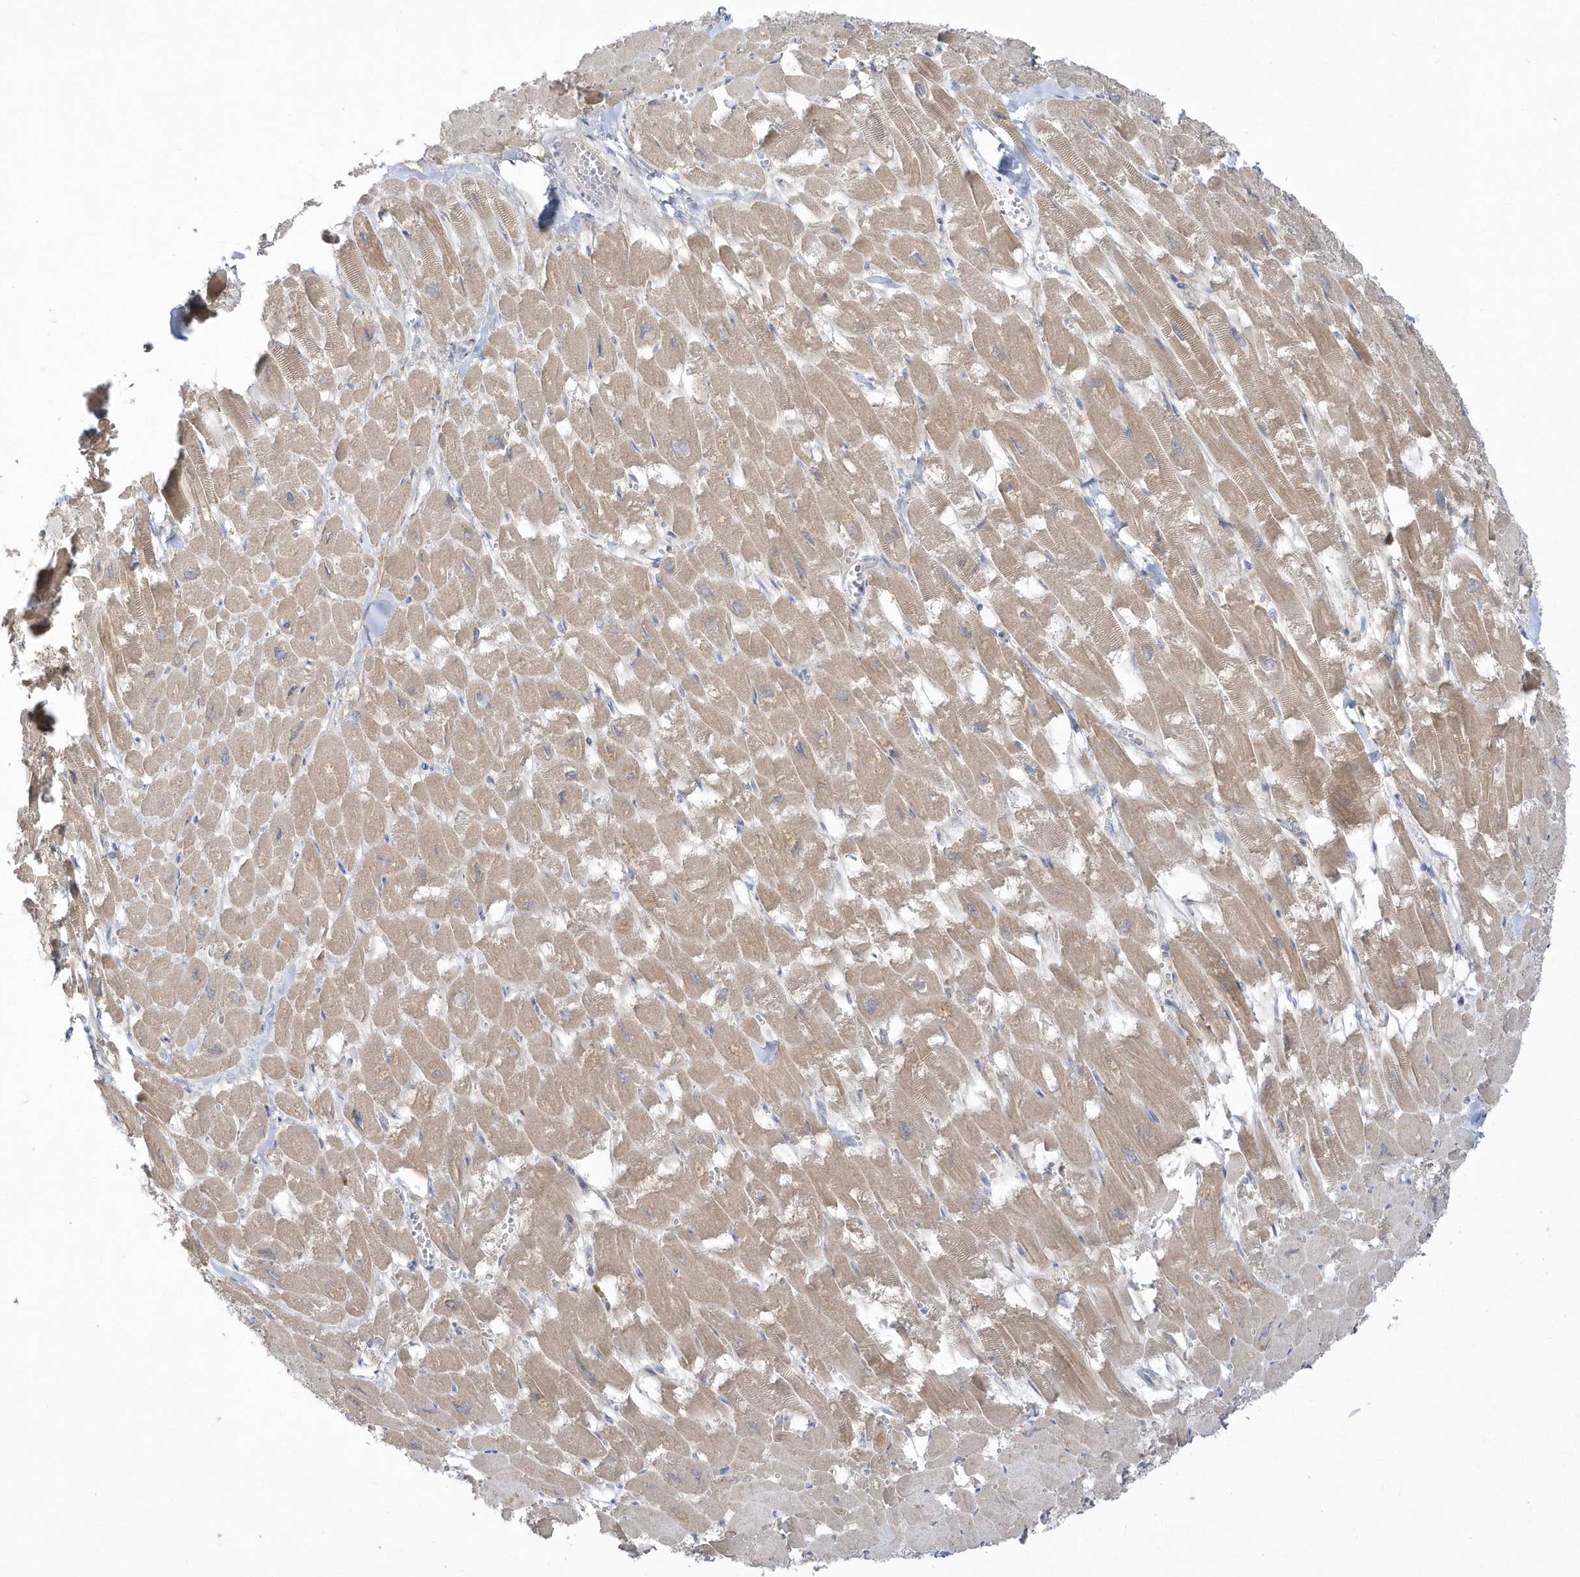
{"staining": {"intensity": "weak", "quantity": ">75%", "location": "cytoplasmic/membranous"}, "tissue": "heart muscle", "cell_type": "Cardiomyocytes", "image_type": "normal", "snomed": [{"axis": "morphology", "description": "Normal tissue, NOS"}, {"axis": "topography", "description": "Heart"}], "caption": "The immunohistochemical stain highlights weak cytoplasmic/membranous positivity in cardiomyocytes of benign heart muscle.", "gene": "DNAJC18", "patient": {"sex": "male", "age": 54}}